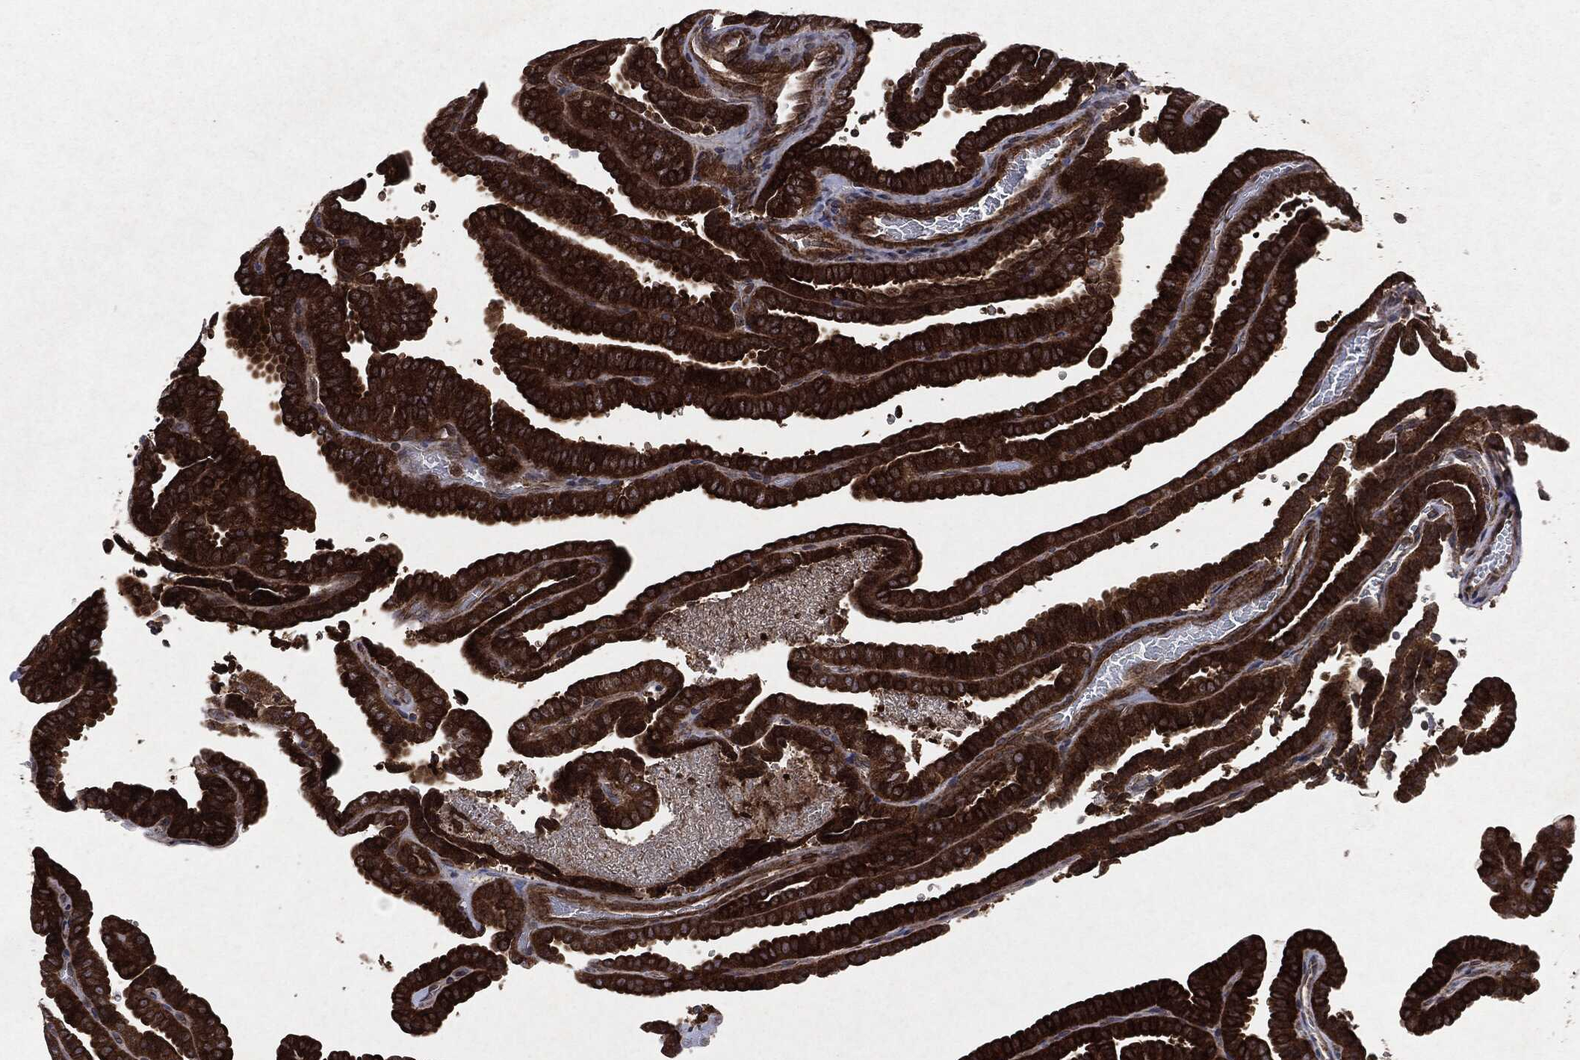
{"staining": {"intensity": "strong", "quantity": "25%-75%", "location": "cytoplasmic/membranous"}, "tissue": "thyroid cancer", "cell_type": "Tumor cells", "image_type": "cancer", "snomed": [{"axis": "morphology", "description": "Papillary adenocarcinoma, NOS"}, {"axis": "topography", "description": "Thyroid gland"}], "caption": "High-magnification brightfield microscopy of thyroid cancer stained with DAB (3,3'-diaminobenzidine) (brown) and counterstained with hematoxylin (blue). tumor cells exhibit strong cytoplasmic/membranous positivity is present in approximately25%-75% of cells. Nuclei are stained in blue.", "gene": "RAF1", "patient": {"sex": "female", "age": 39}}